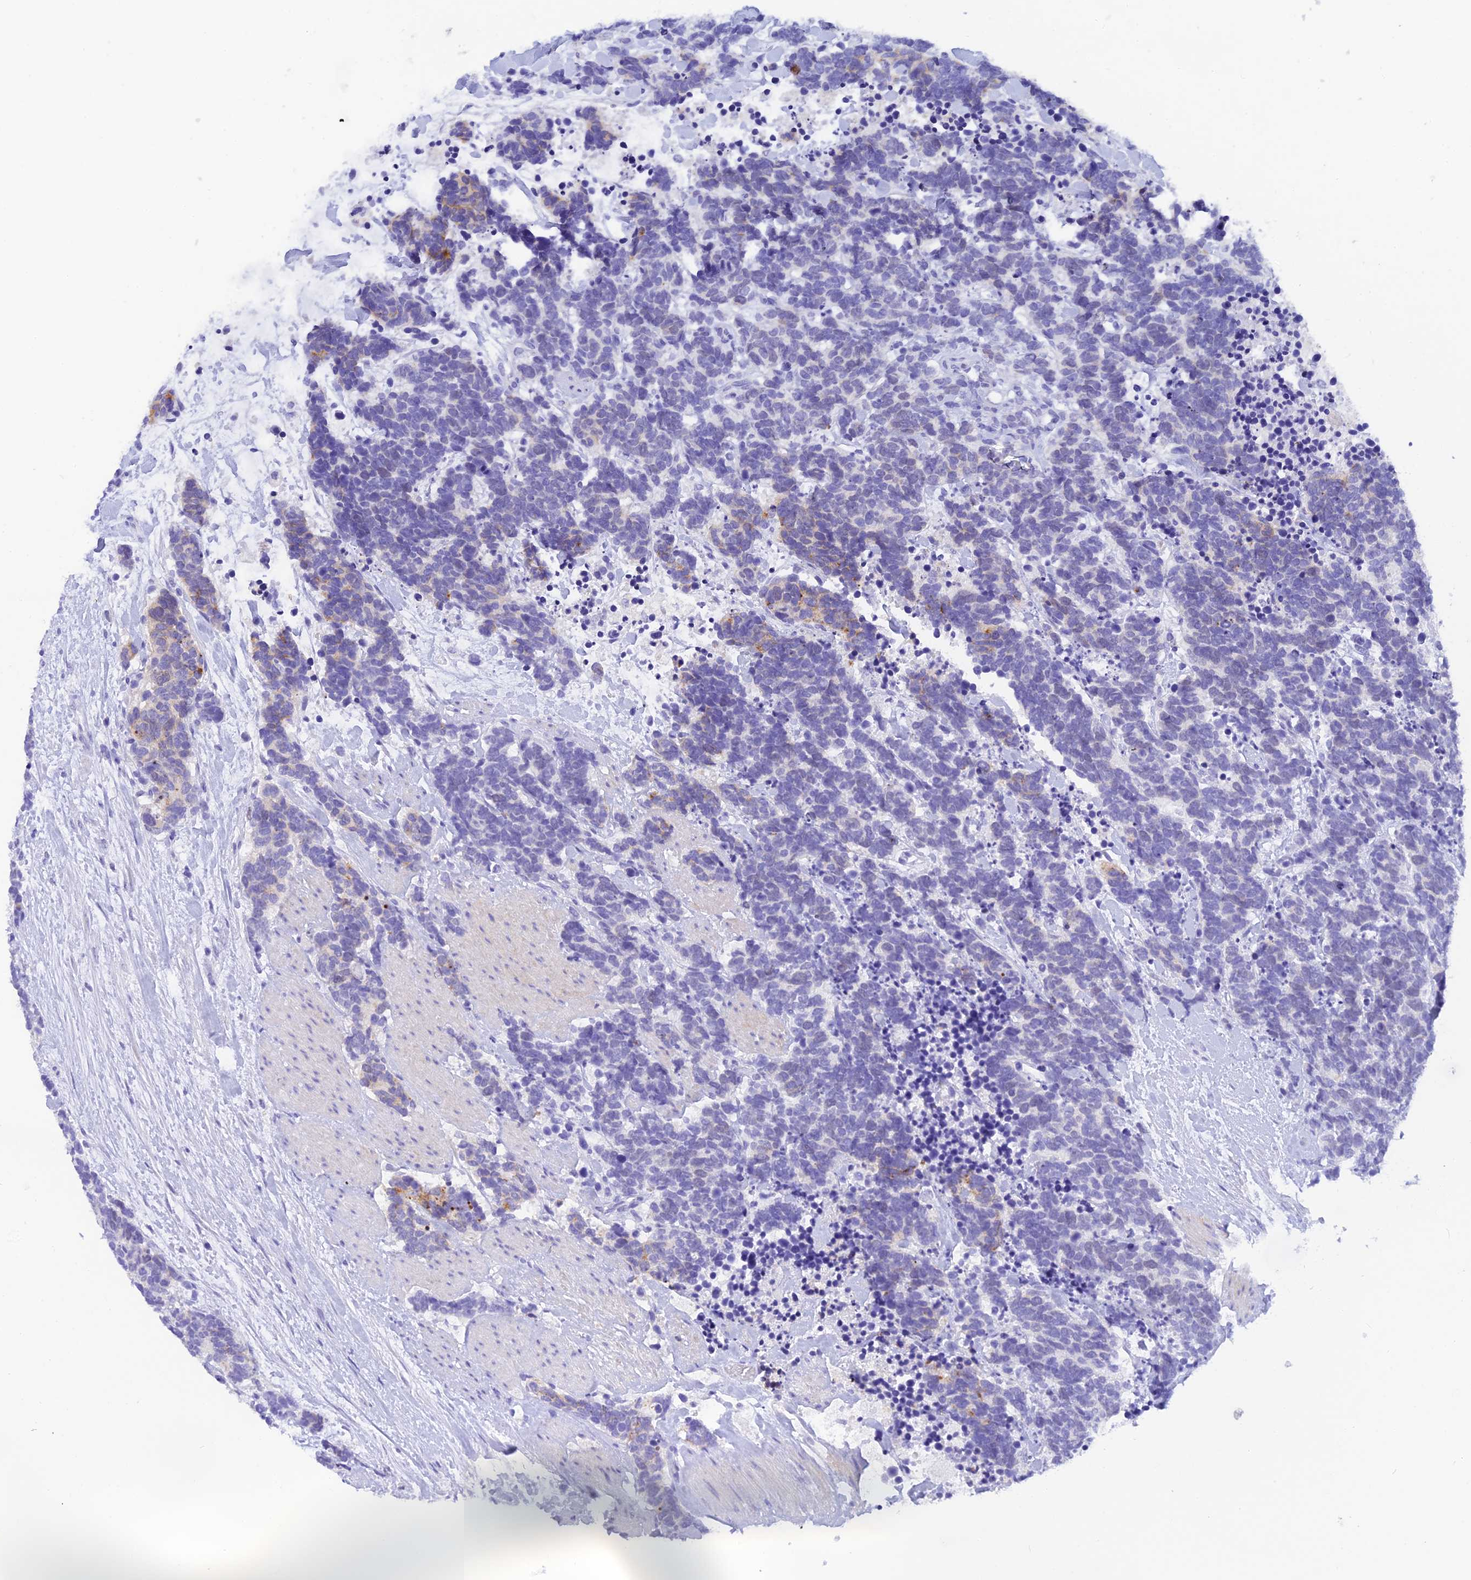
{"staining": {"intensity": "negative", "quantity": "none", "location": "none"}, "tissue": "carcinoid", "cell_type": "Tumor cells", "image_type": "cancer", "snomed": [{"axis": "morphology", "description": "Carcinoma, NOS"}, {"axis": "morphology", "description": "Carcinoid, malignant, NOS"}, {"axis": "topography", "description": "Prostate"}], "caption": "IHC of carcinoid demonstrates no expression in tumor cells.", "gene": "KDELR3", "patient": {"sex": "male", "age": 57}}